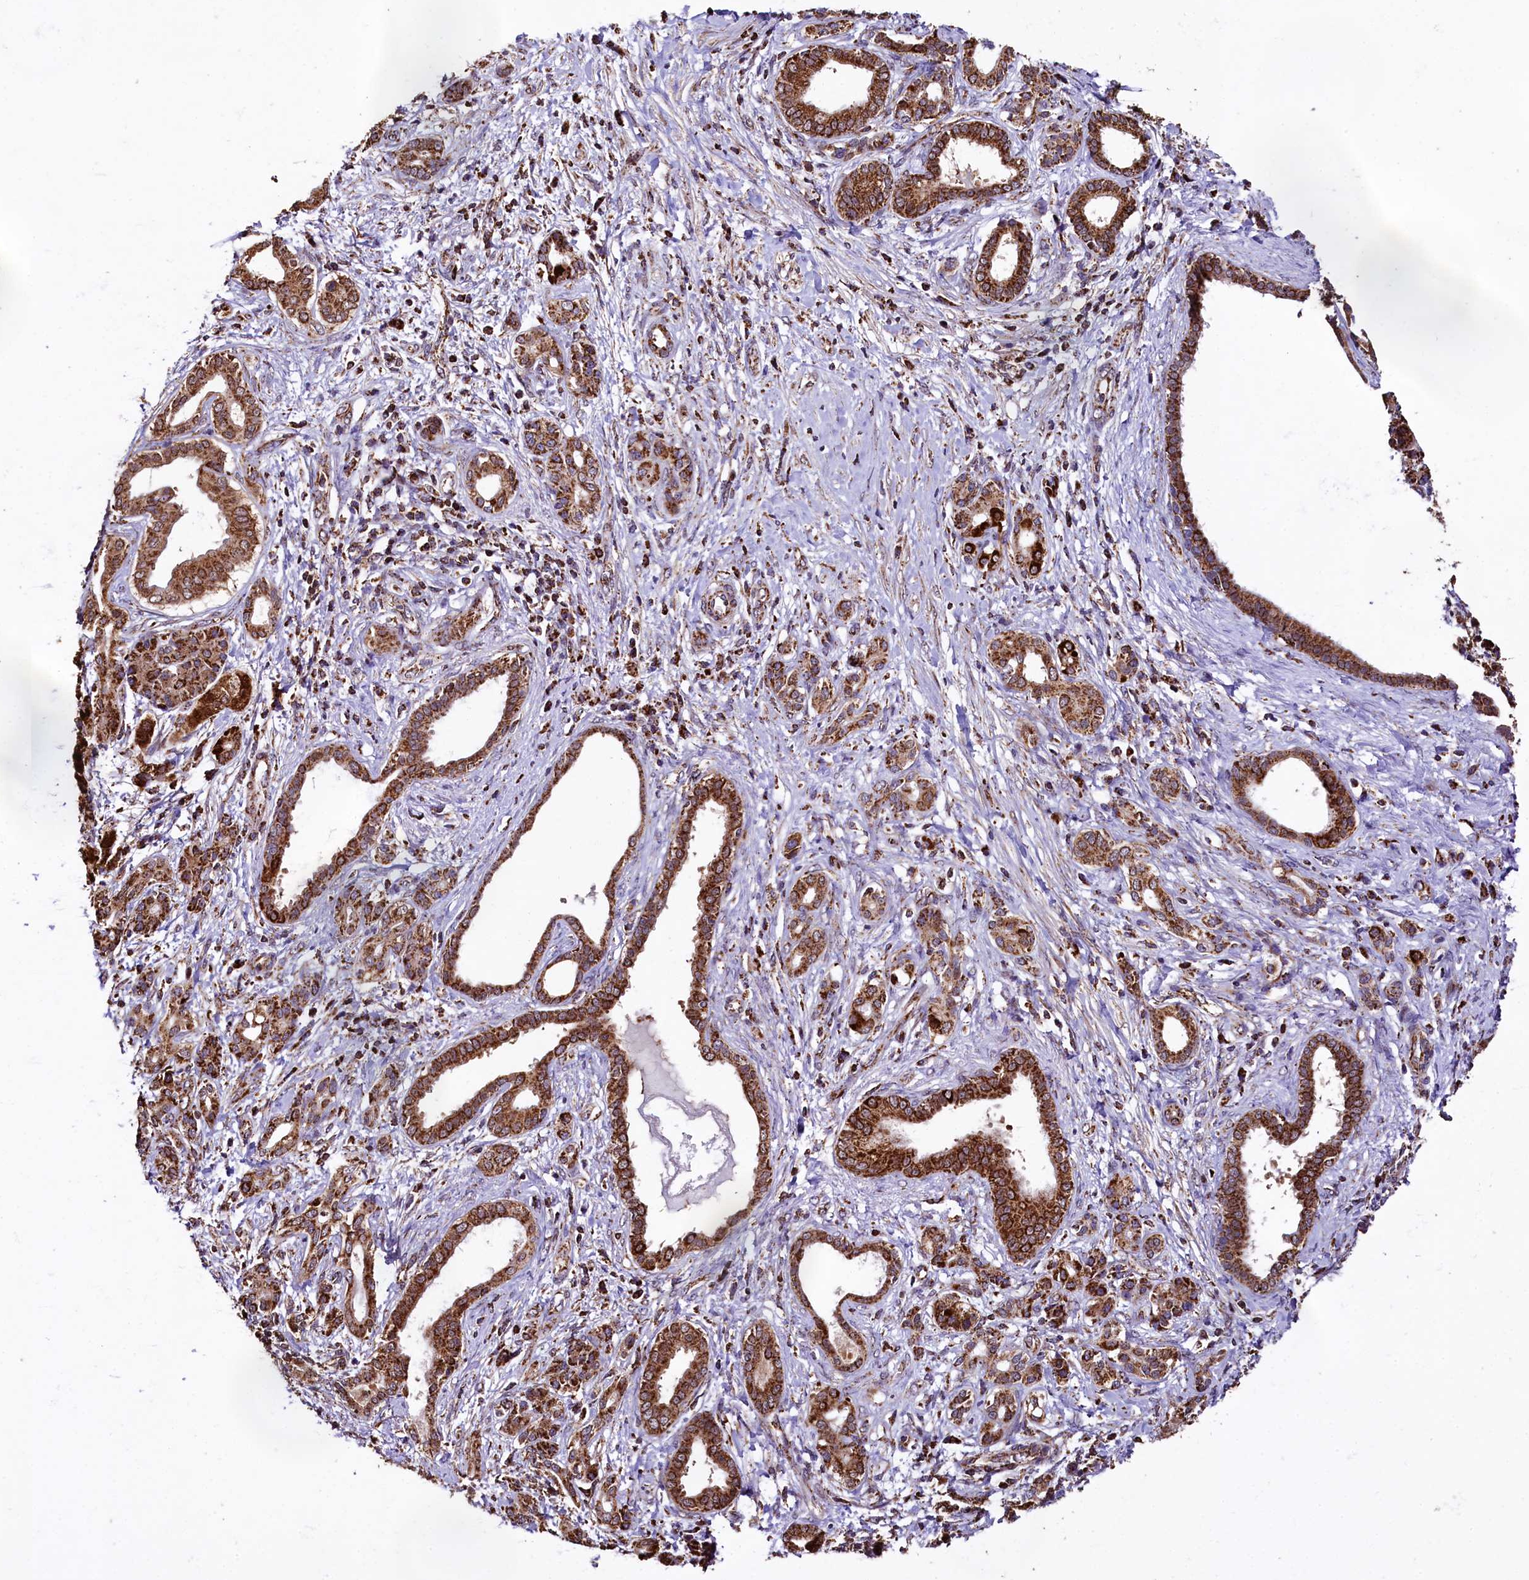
{"staining": {"intensity": "moderate", "quantity": ">75%", "location": "cytoplasmic/membranous"}, "tissue": "pancreatic cancer", "cell_type": "Tumor cells", "image_type": "cancer", "snomed": [{"axis": "morphology", "description": "Adenocarcinoma, NOS"}, {"axis": "topography", "description": "Pancreas"}], "caption": "Brown immunohistochemical staining in pancreatic cancer demonstrates moderate cytoplasmic/membranous expression in about >75% of tumor cells.", "gene": "KLC2", "patient": {"sex": "female", "age": 55}}